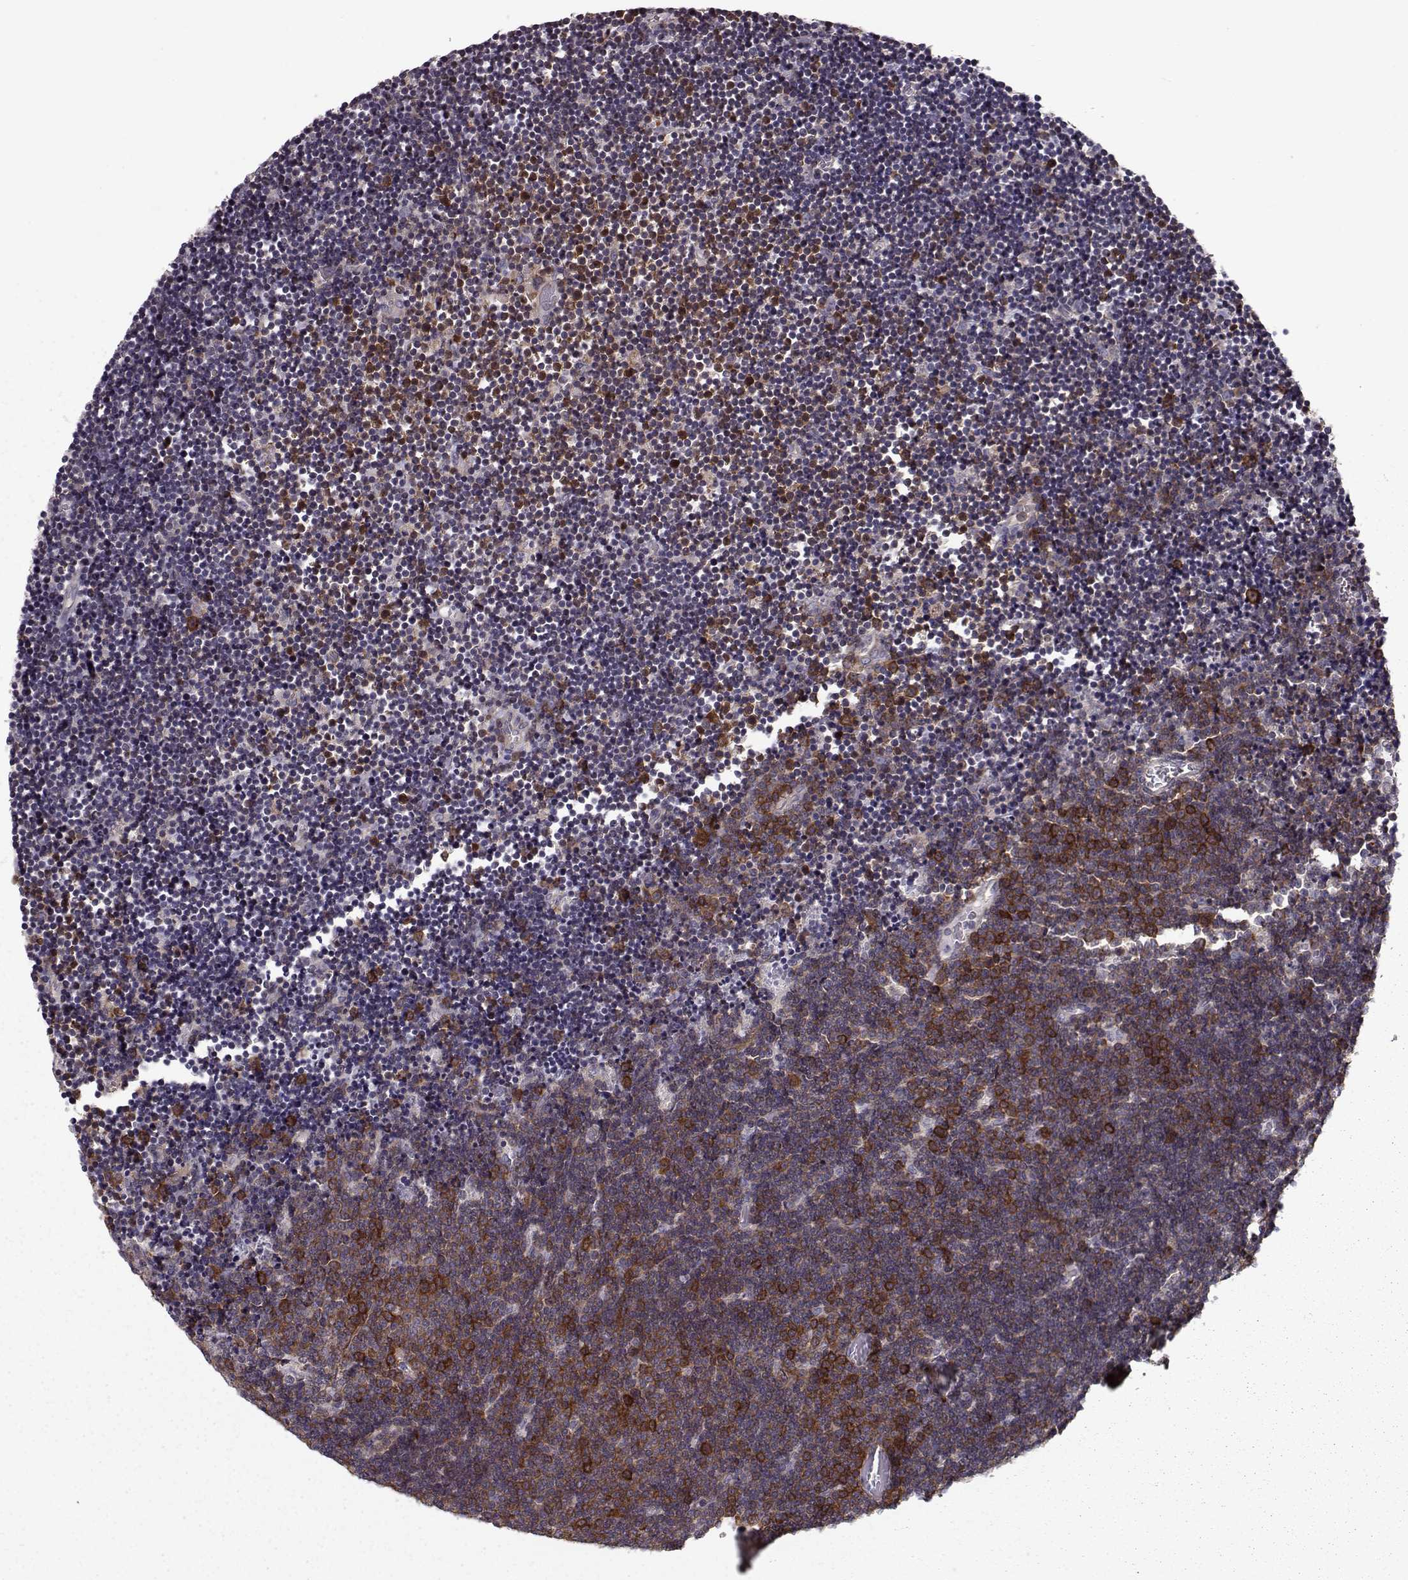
{"staining": {"intensity": "strong", "quantity": ">75%", "location": "cytoplasmic/membranous"}, "tissue": "lymphoma", "cell_type": "Tumor cells", "image_type": "cancer", "snomed": [{"axis": "morphology", "description": "Malignant lymphoma, non-Hodgkin's type, Low grade"}, {"axis": "topography", "description": "Brain"}], "caption": "This is an image of IHC staining of lymphoma, which shows strong positivity in the cytoplasmic/membranous of tumor cells.", "gene": "RANBP1", "patient": {"sex": "female", "age": 66}}